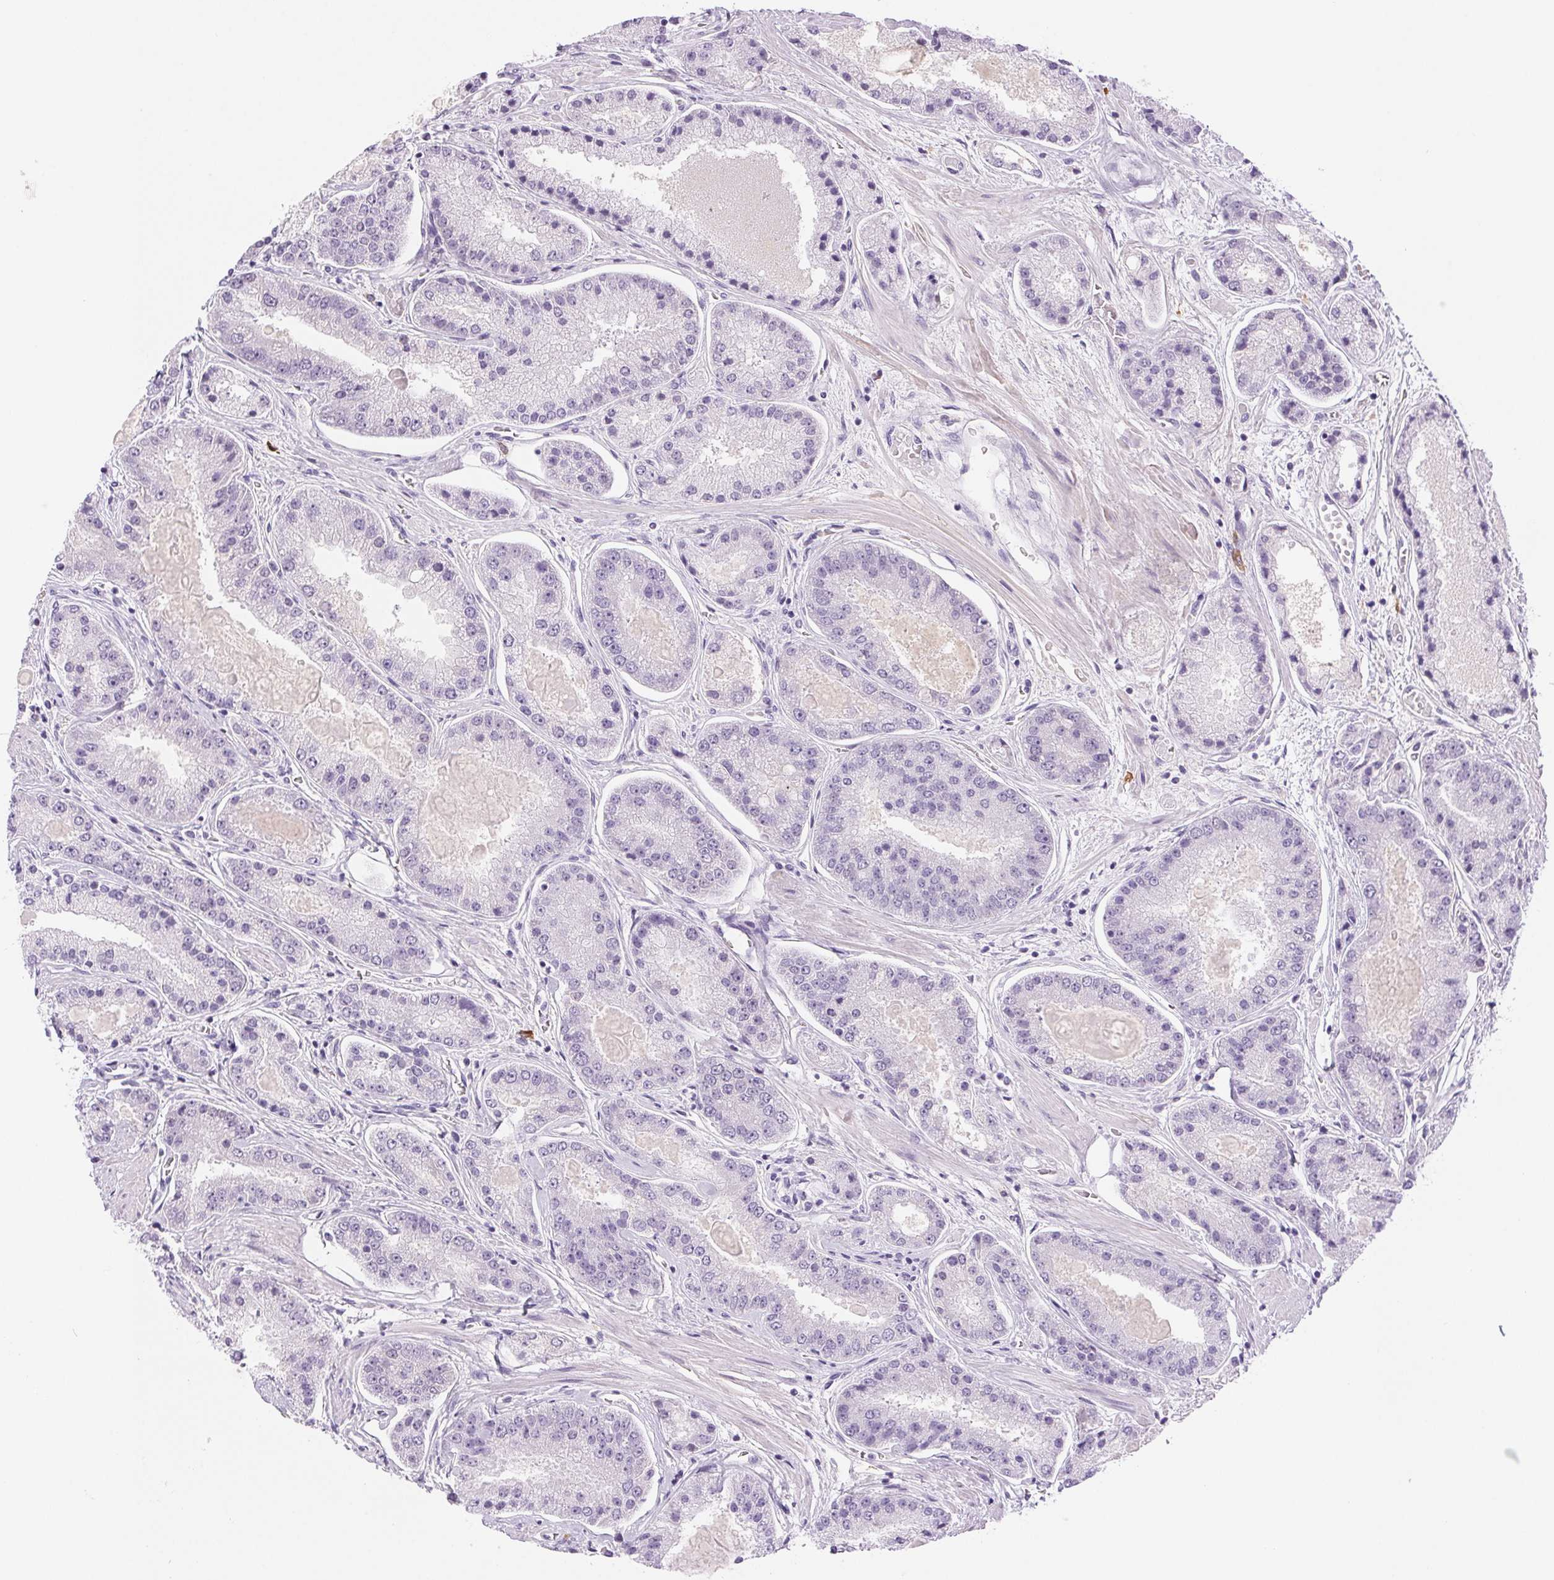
{"staining": {"intensity": "negative", "quantity": "none", "location": "none"}, "tissue": "prostate cancer", "cell_type": "Tumor cells", "image_type": "cancer", "snomed": [{"axis": "morphology", "description": "Adenocarcinoma, High grade"}, {"axis": "topography", "description": "Prostate"}], "caption": "Immunohistochemistry image of human prostate cancer stained for a protein (brown), which exhibits no staining in tumor cells.", "gene": "IFIT1B", "patient": {"sex": "male", "age": 67}}